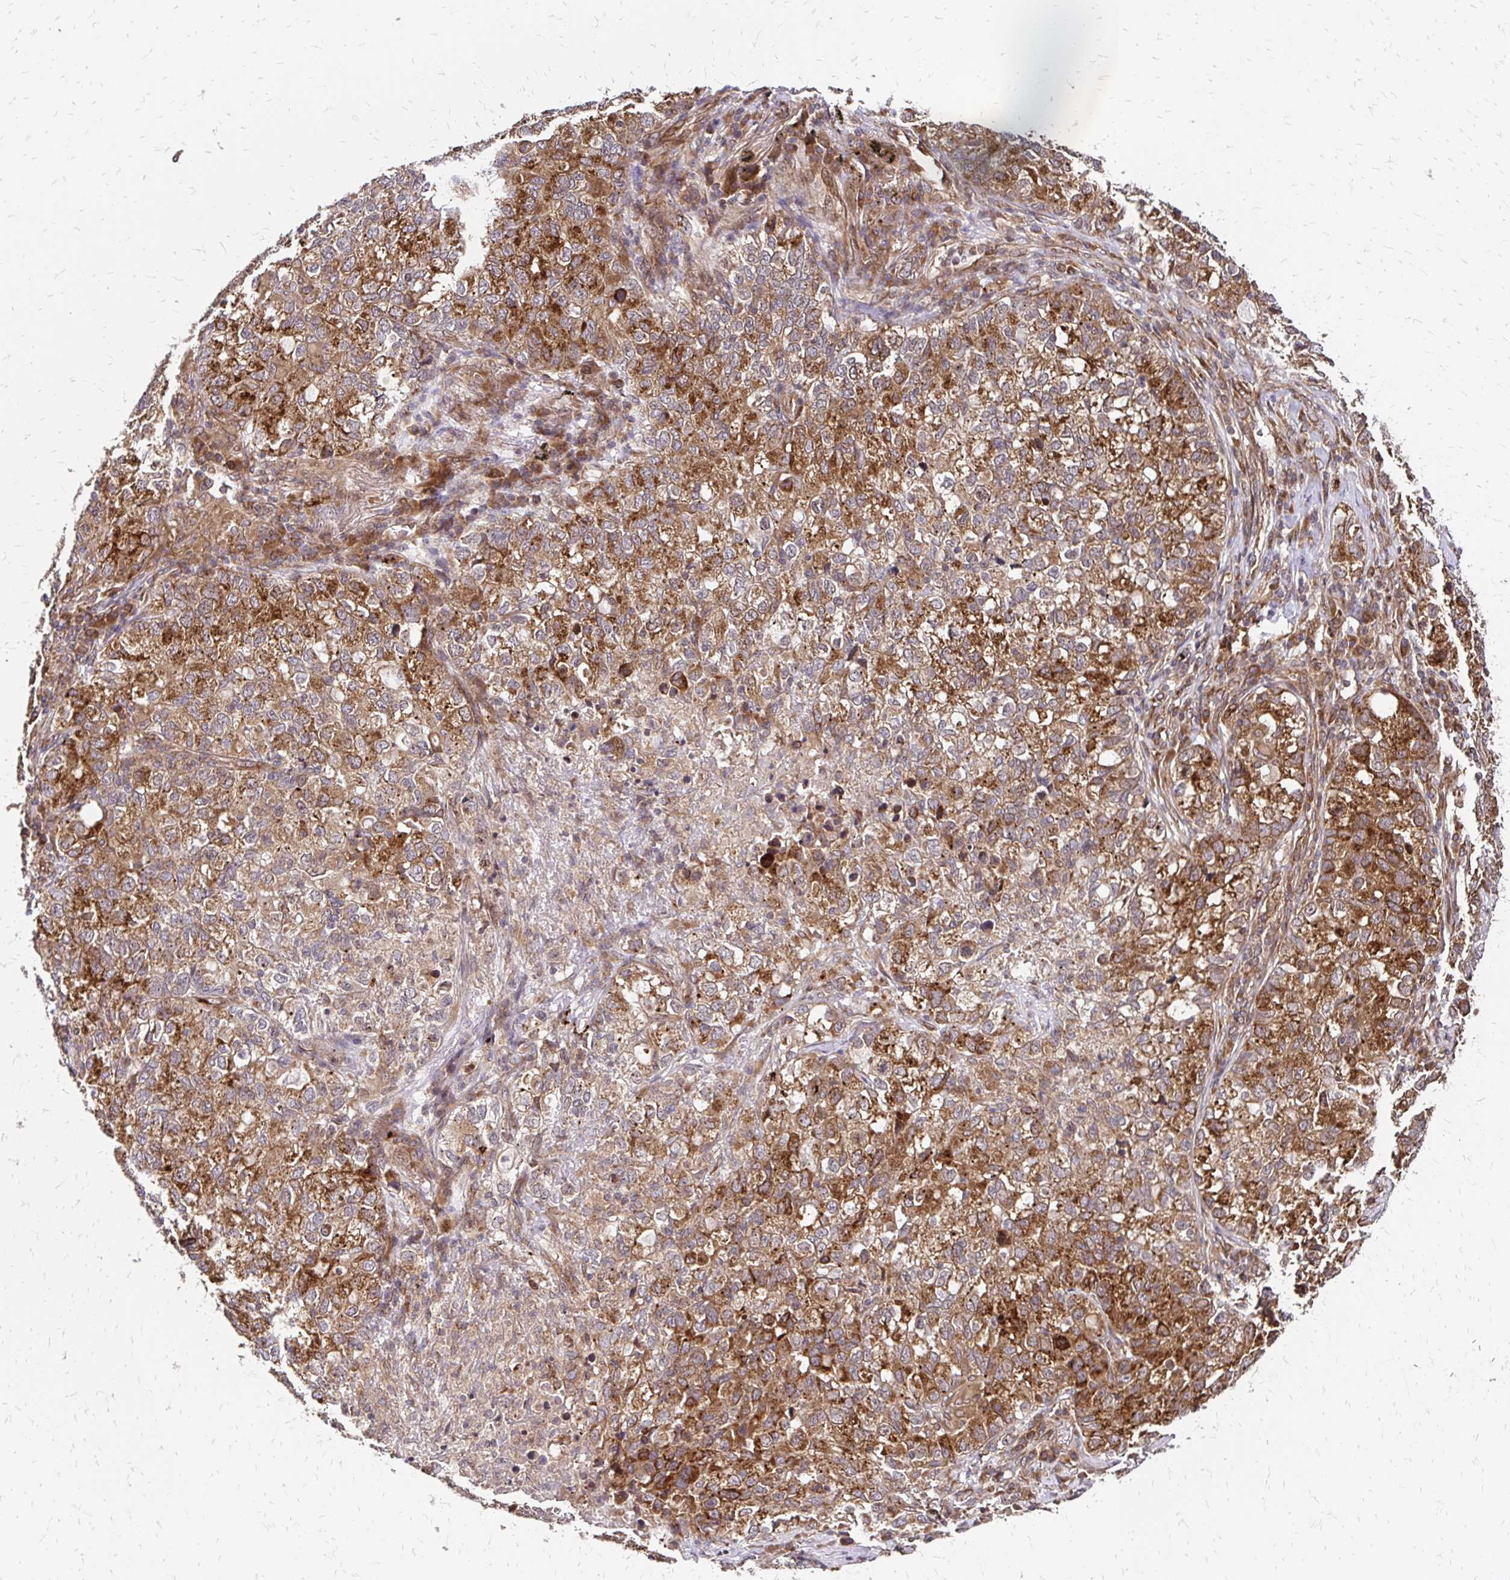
{"staining": {"intensity": "moderate", "quantity": ">75%", "location": "cytoplasmic/membranous"}, "tissue": "lung cancer", "cell_type": "Tumor cells", "image_type": "cancer", "snomed": [{"axis": "morphology", "description": "Normal morphology"}, {"axis": "morphology", "description": "Adenocarcinoma, NOS"}, {"axis": "topography", "description": "Lymph node"}, {"axis": "topography", "description": "Lung"}], "caption": "Lung cancer (adenocarcinoma) stained for a protein (brown) demonstrates moderate cytoplasmic/membranous positive staining in about >75% of tumor cells.", "gene": "ZW10", "patient": {"sex": "female", "age": 51}}